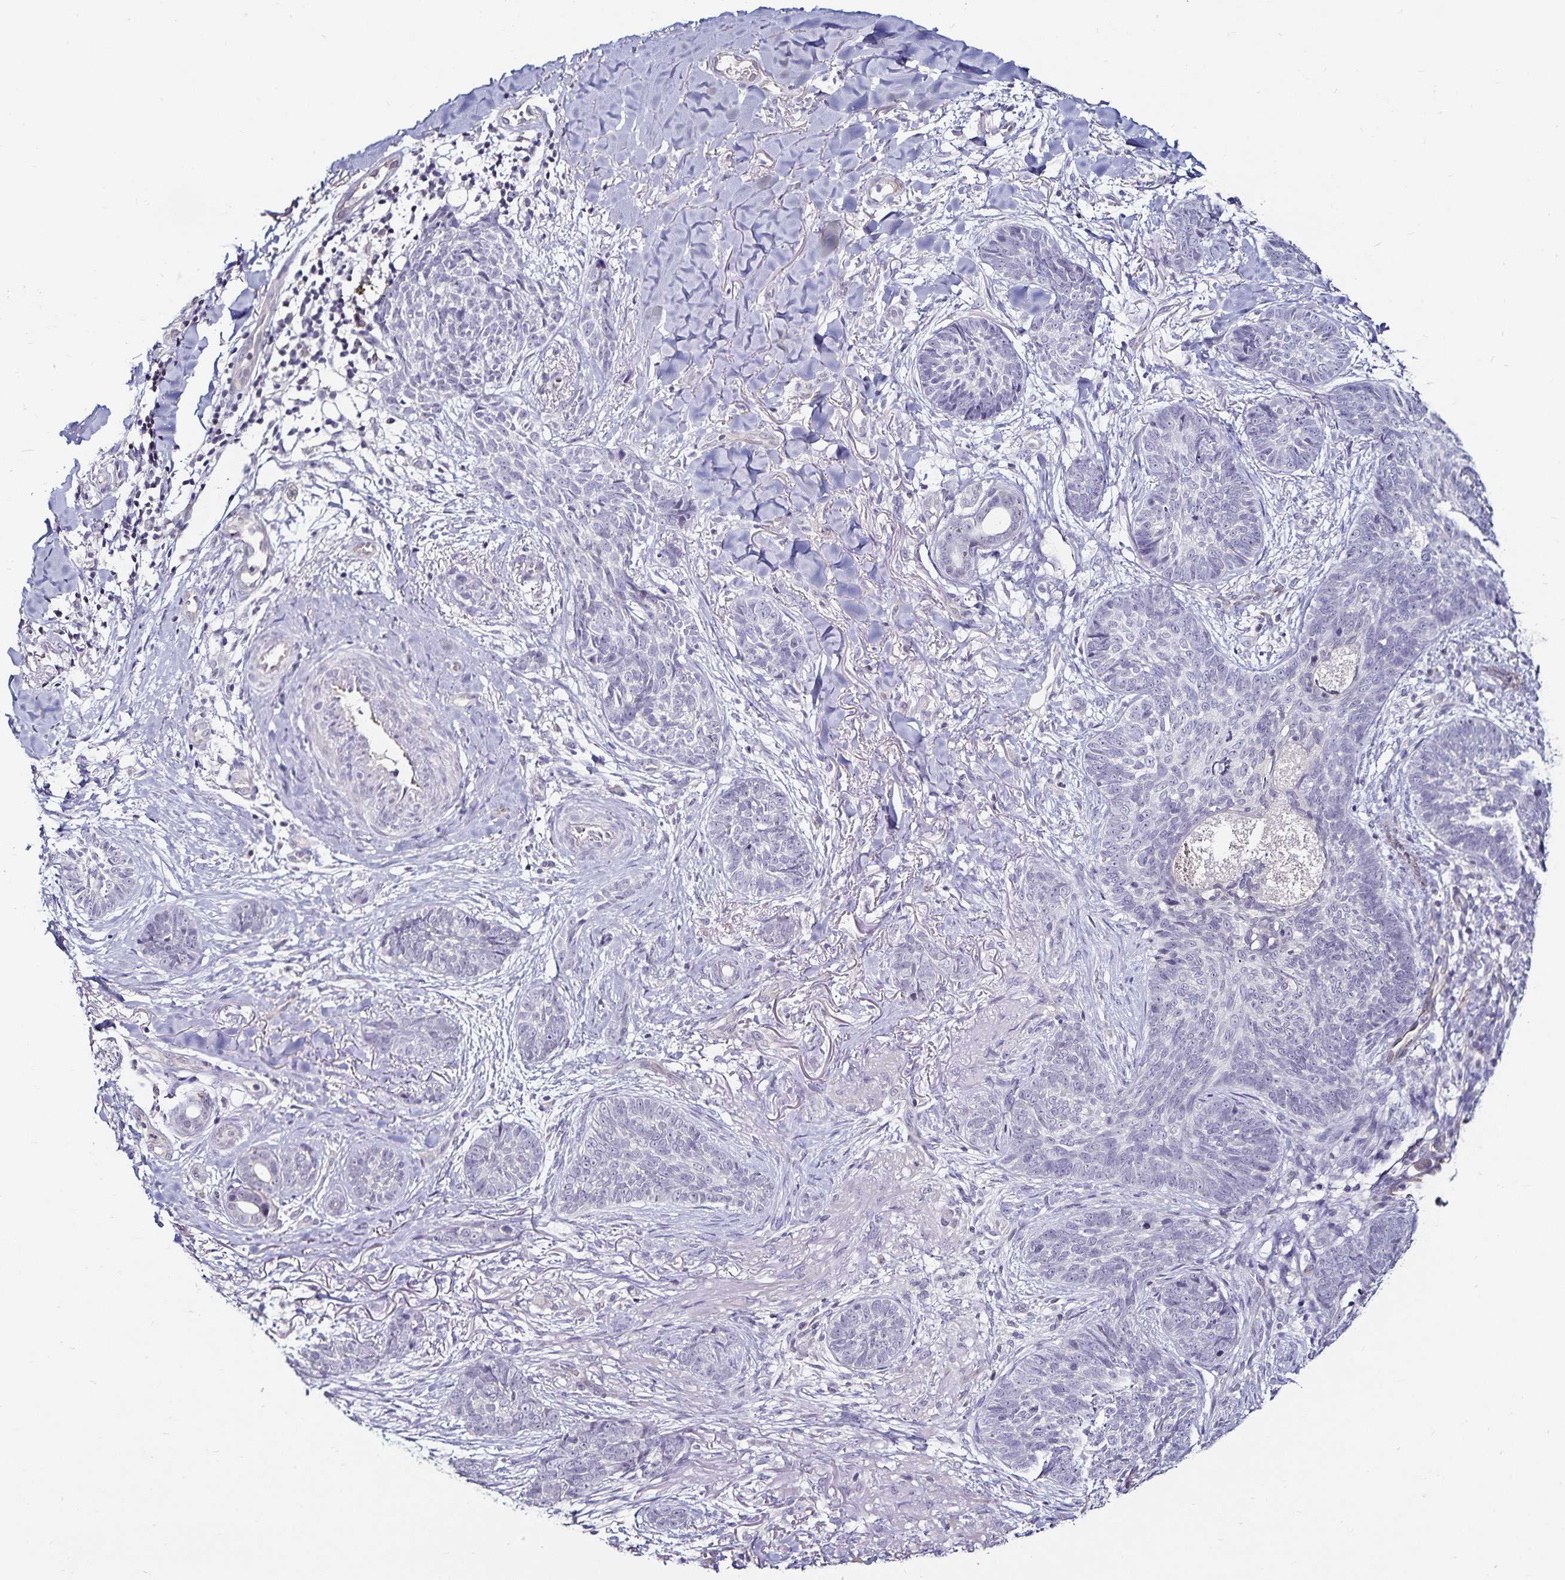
{"staining": {"intensity": "negative", "quantity": "none", "location": "none"}, "tissue": "skin cancer", "cell_type": "Tumor cells", "image_type": "cancer", "snomed": [{"axis": "morphology", "description": "Basal cell carcinoma"}, {"axis": "topography", "description": "Skin"}, {"axis": "topography", "description": "Skin of face"}], "caption": "Histopathology image shows no protein positivity in tumor cells of skin cancer (basal cell carcinoma) tissue.", "gene": "ACSL5", "patient": {"sex": "male", "age": 88}}